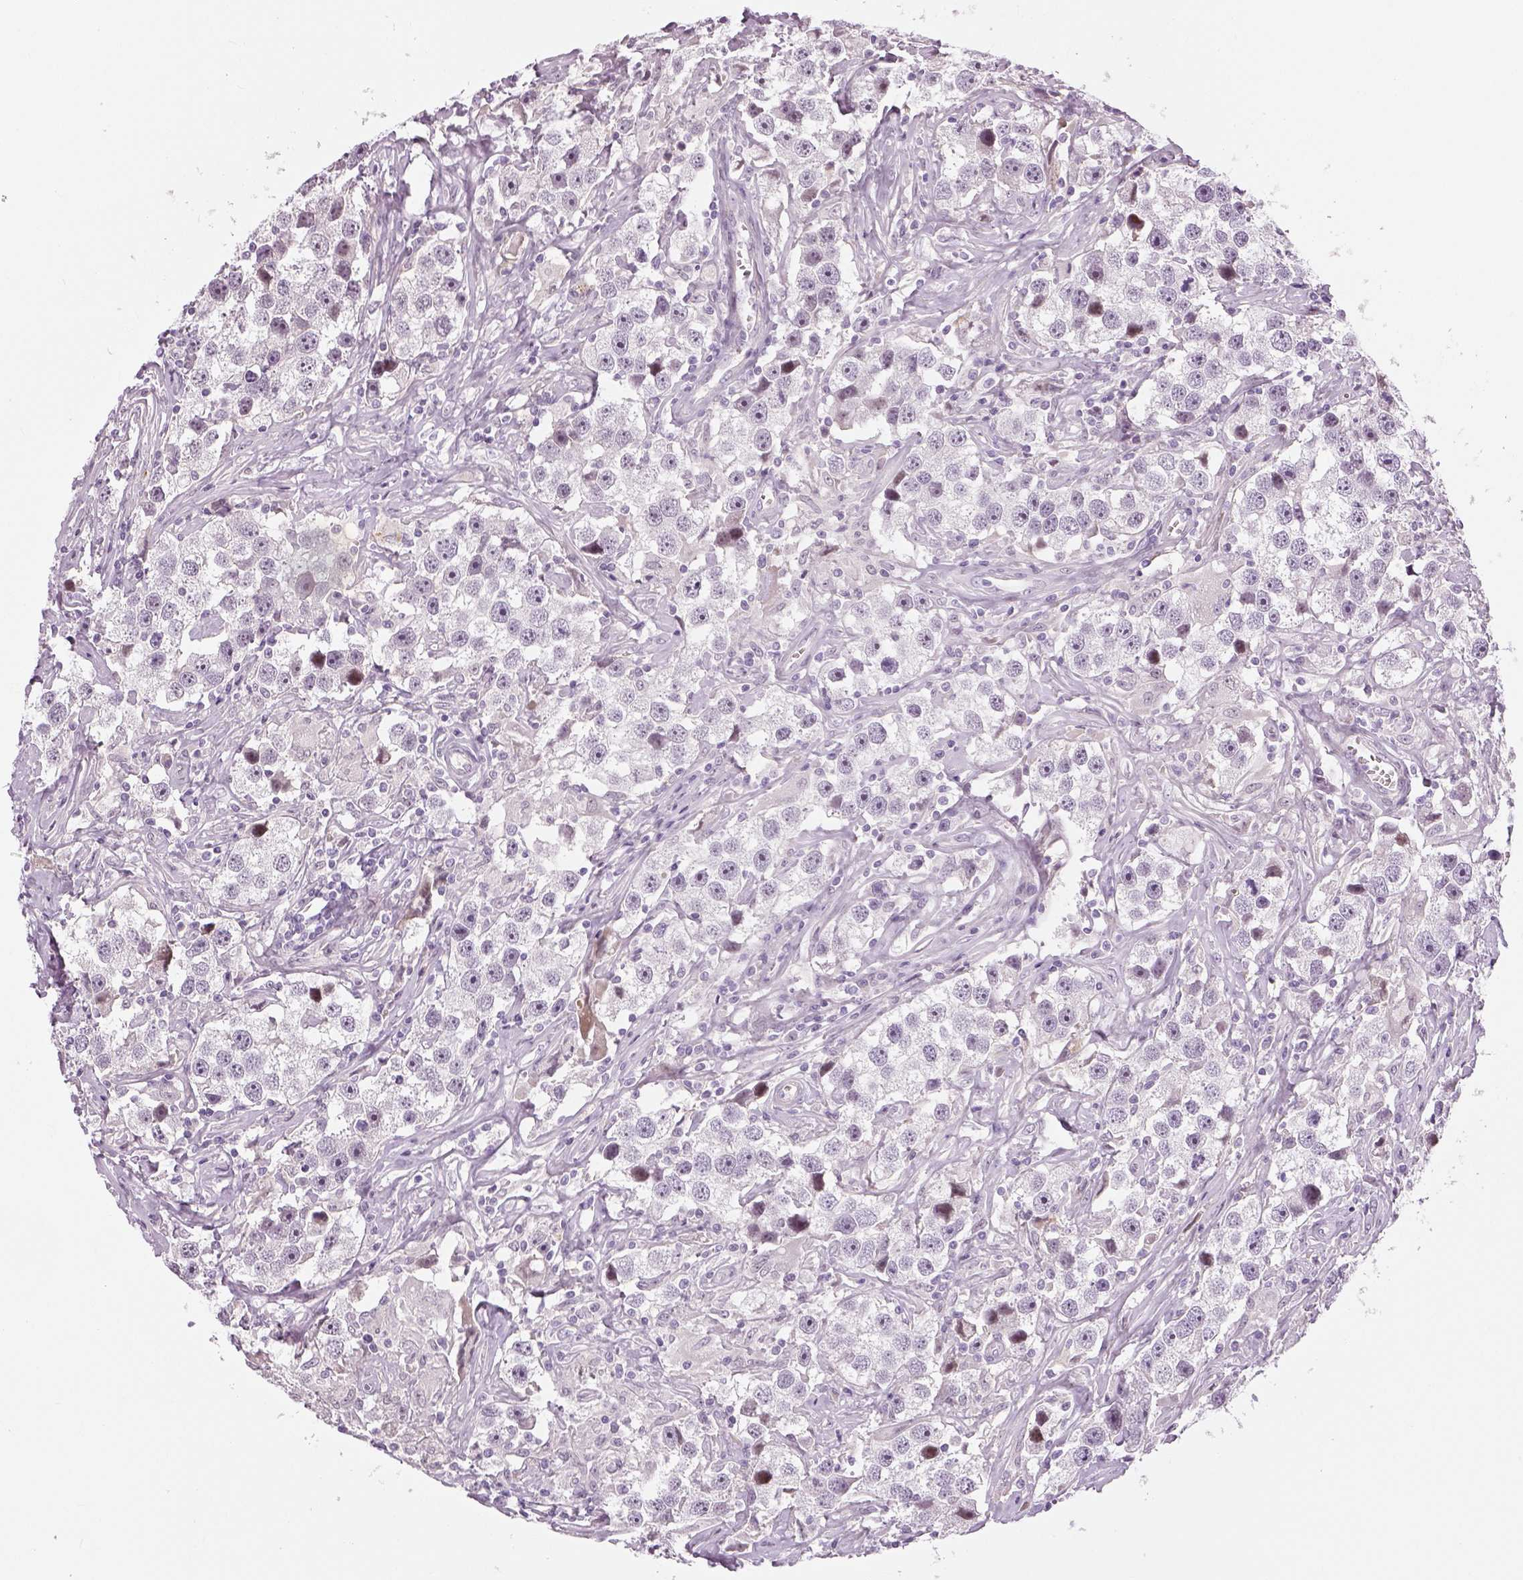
{"staining": {"intensity": "negative", "quantity": "none", "location": "none"}, "tissue": "testis cancer", "cell_type": "Tumor cells", "image_type": "cancer", "snomed": [{"axis": "morphology", "description": "Seminoma, NOS"}, {"axis": "topography", "description": "Testis"}], "caption": "Tumor cells show no significant protein staining in seminoma (testis).", "gene": "NECAB1", "patient": {"sex": "male", "age": 49}}